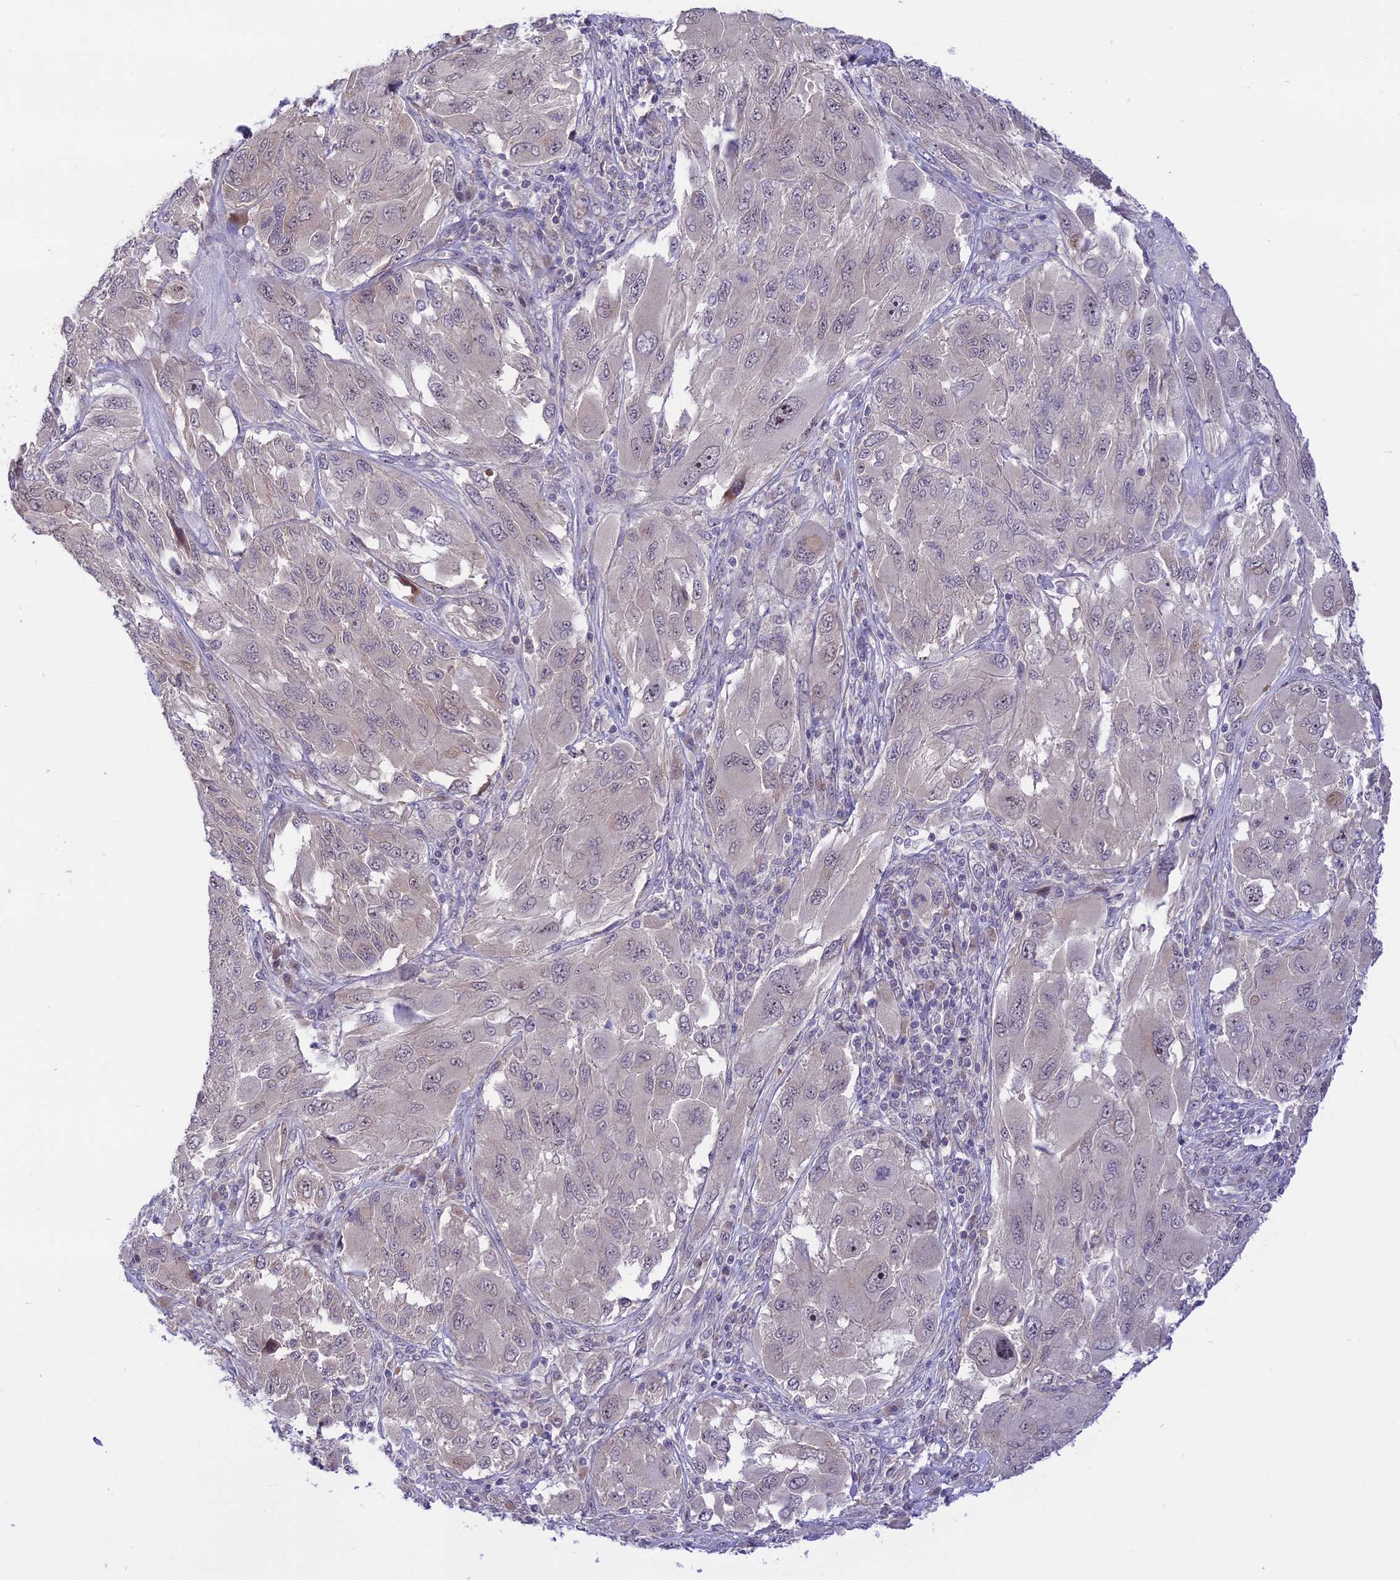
{"staining": {"intensity": "negative", "quantity": "none", "location": "none"}, "tissue": "melanoma", "cell_type": "Tumor cells", "image_type": "cancer", "snomed": [{"axis": "morphology", "description": "Malignant melanoma, NOS"}, {"axis": "topography", "description": "Skin"}], "caption": "Human malignant melanoma stained for a protein using immunohistochemistry (IHC) displays no expression in tumor cells.", "gene": "ZNF837", "patient": {"sex": "female", "age": 91}}